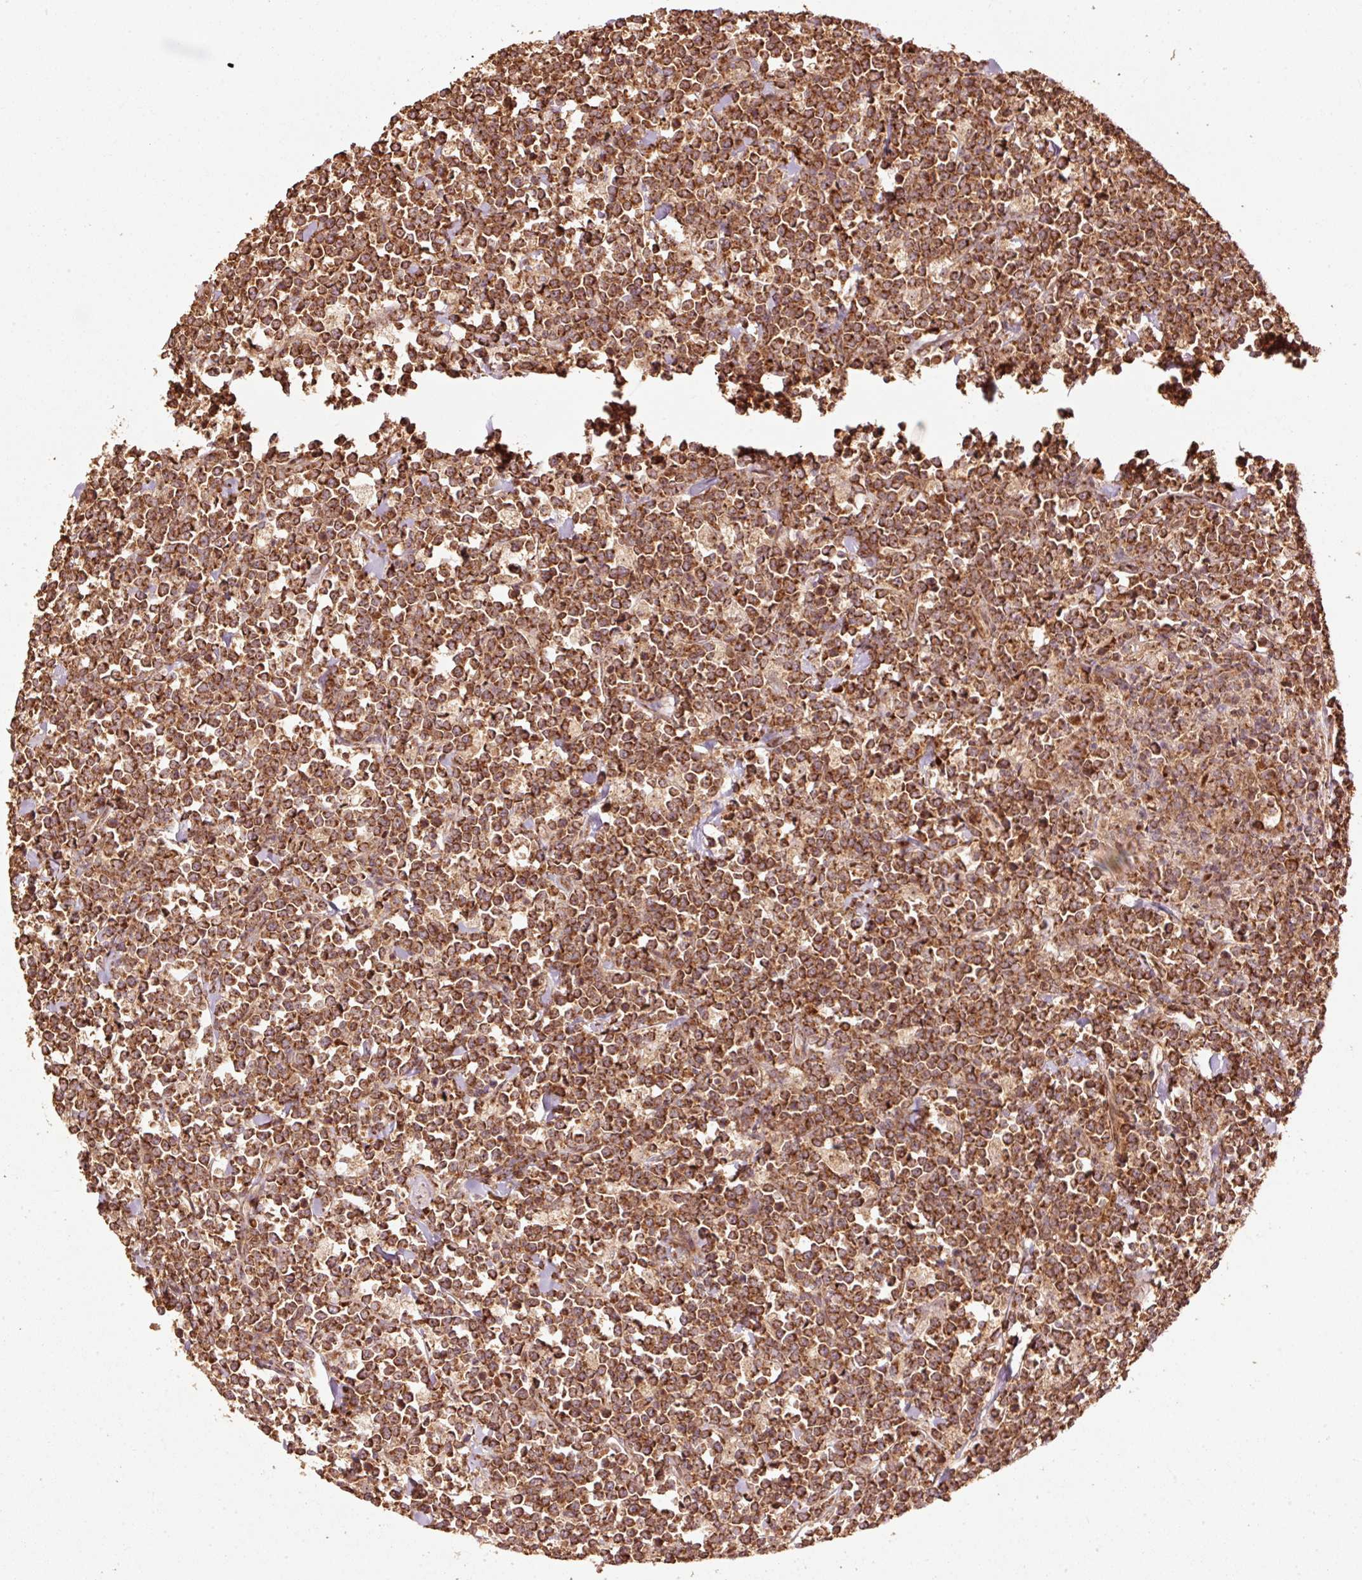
{"staining": {"intensity": "strong", "quantity": ">75%", "location": "cytoplasmic/membranous"}, "tissue": "lymphoma", "cell_type": "Tumor cells", "image_type": "cancer", "snomed": [{"axis": "morphology", "description": "Malignant lymphoma, non-Hodgkin's type, High grade"}, {"axis": "topography", "description": "Small intestine"}, {"axis": "topography", "description": "Colon"}], "caption": "Malignant lymphoma, non-Hodgkin's type (high-grade) tissue shows strong cytoplasmic/membranous positivity in about >75% of tumor cells", "gene": "MRPL16", "patient": {"sex": "male", "age": 8}}